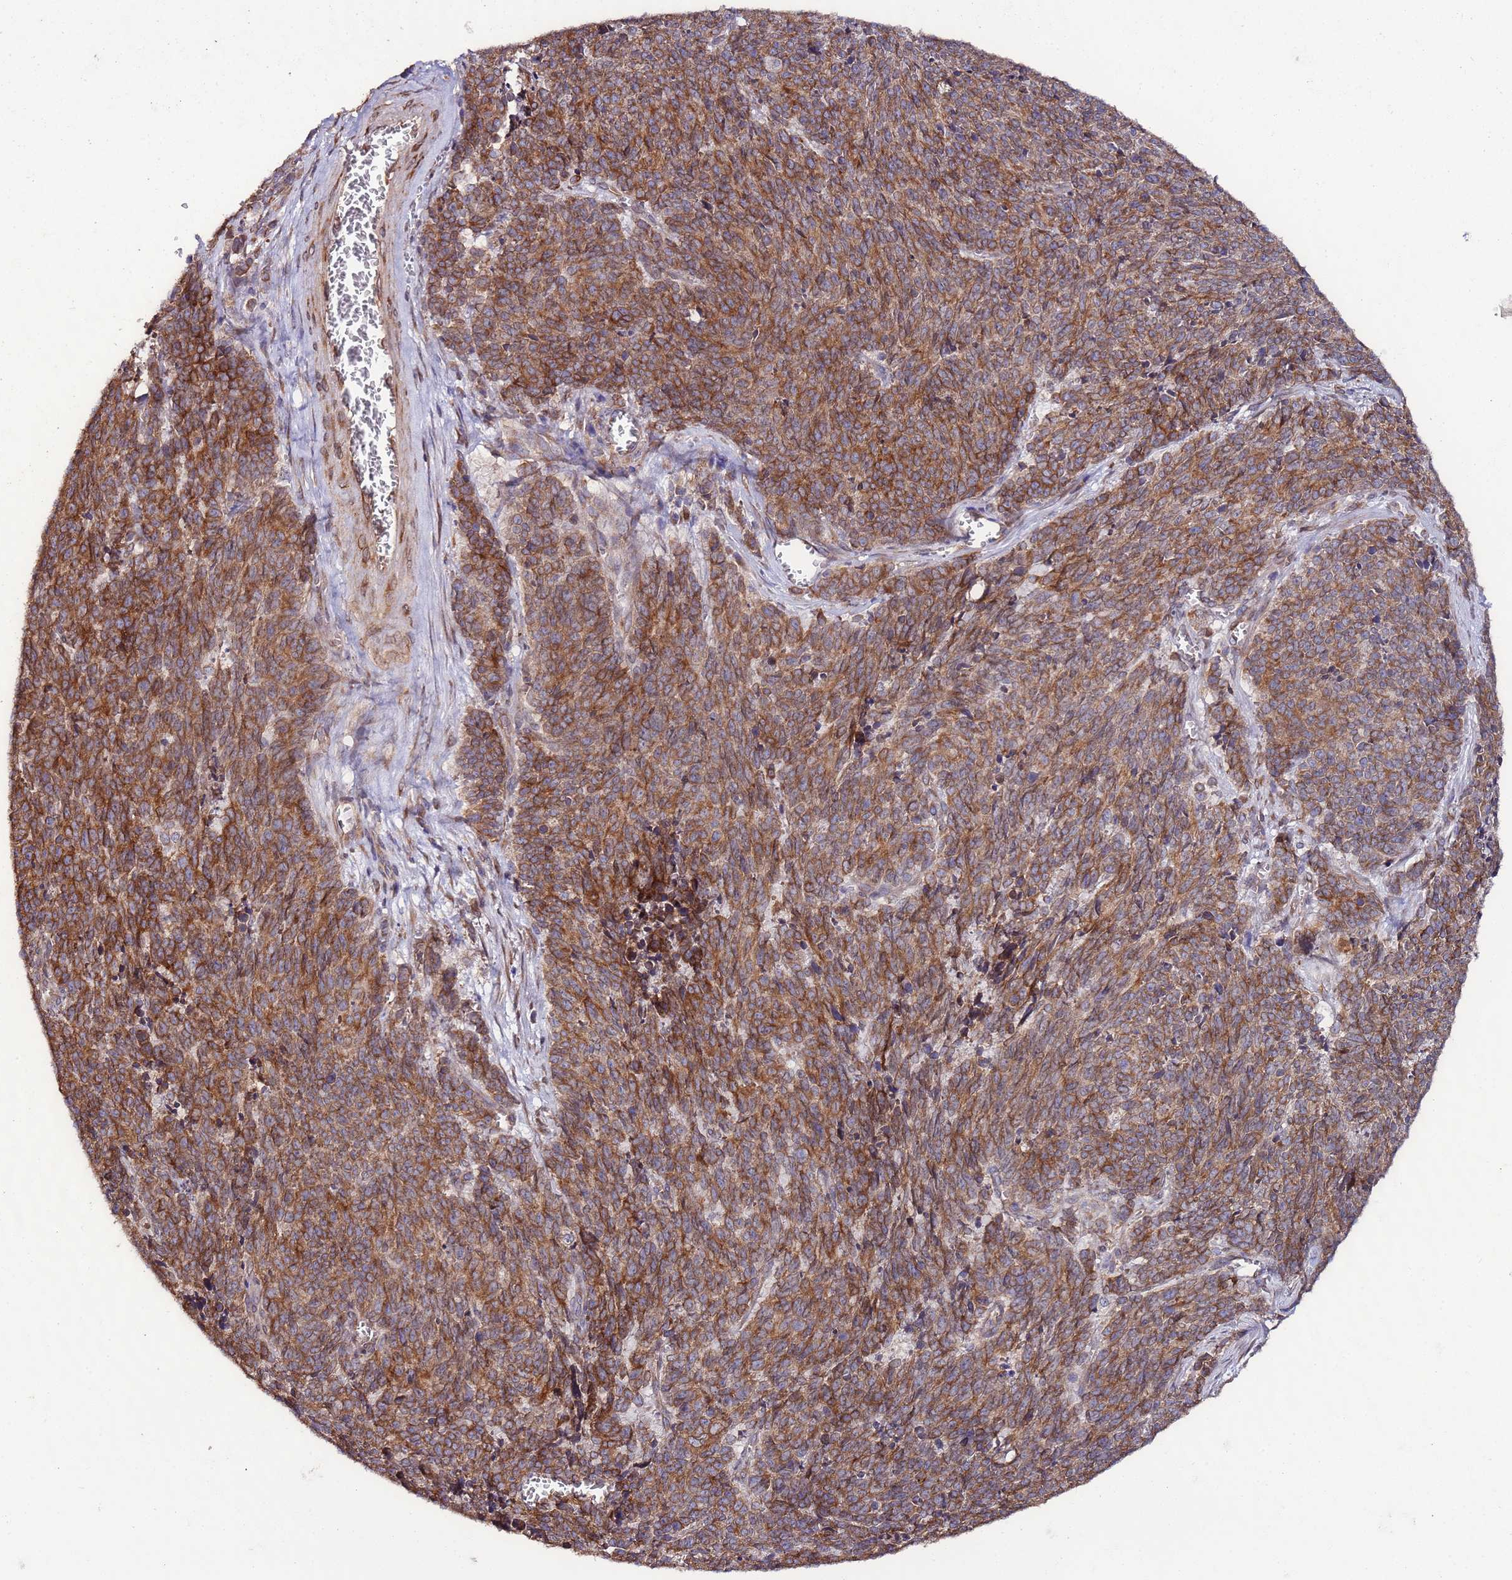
{"staining": {"intensity": "strong", "quantity": ">75%", "location": "cytoplasmic/membranous"}, "tissue": "cervical cancer", "cell_type": "Tumor cells", "image_type": "cancer", "snomed": [{"axis": "morphology", "description": "Squamous cell carcinoma, NOS"}, {"axis": "topography", "description": "Cervix"}], "caption": "Tumor cells demonstrate high levels of strong cytoplasmic/membranous staining in approximately >75% of cells in cervical squamous cell carcinoma.", "gene": "SLC41A3", "patient": {"sex": "female", "age": 29}}